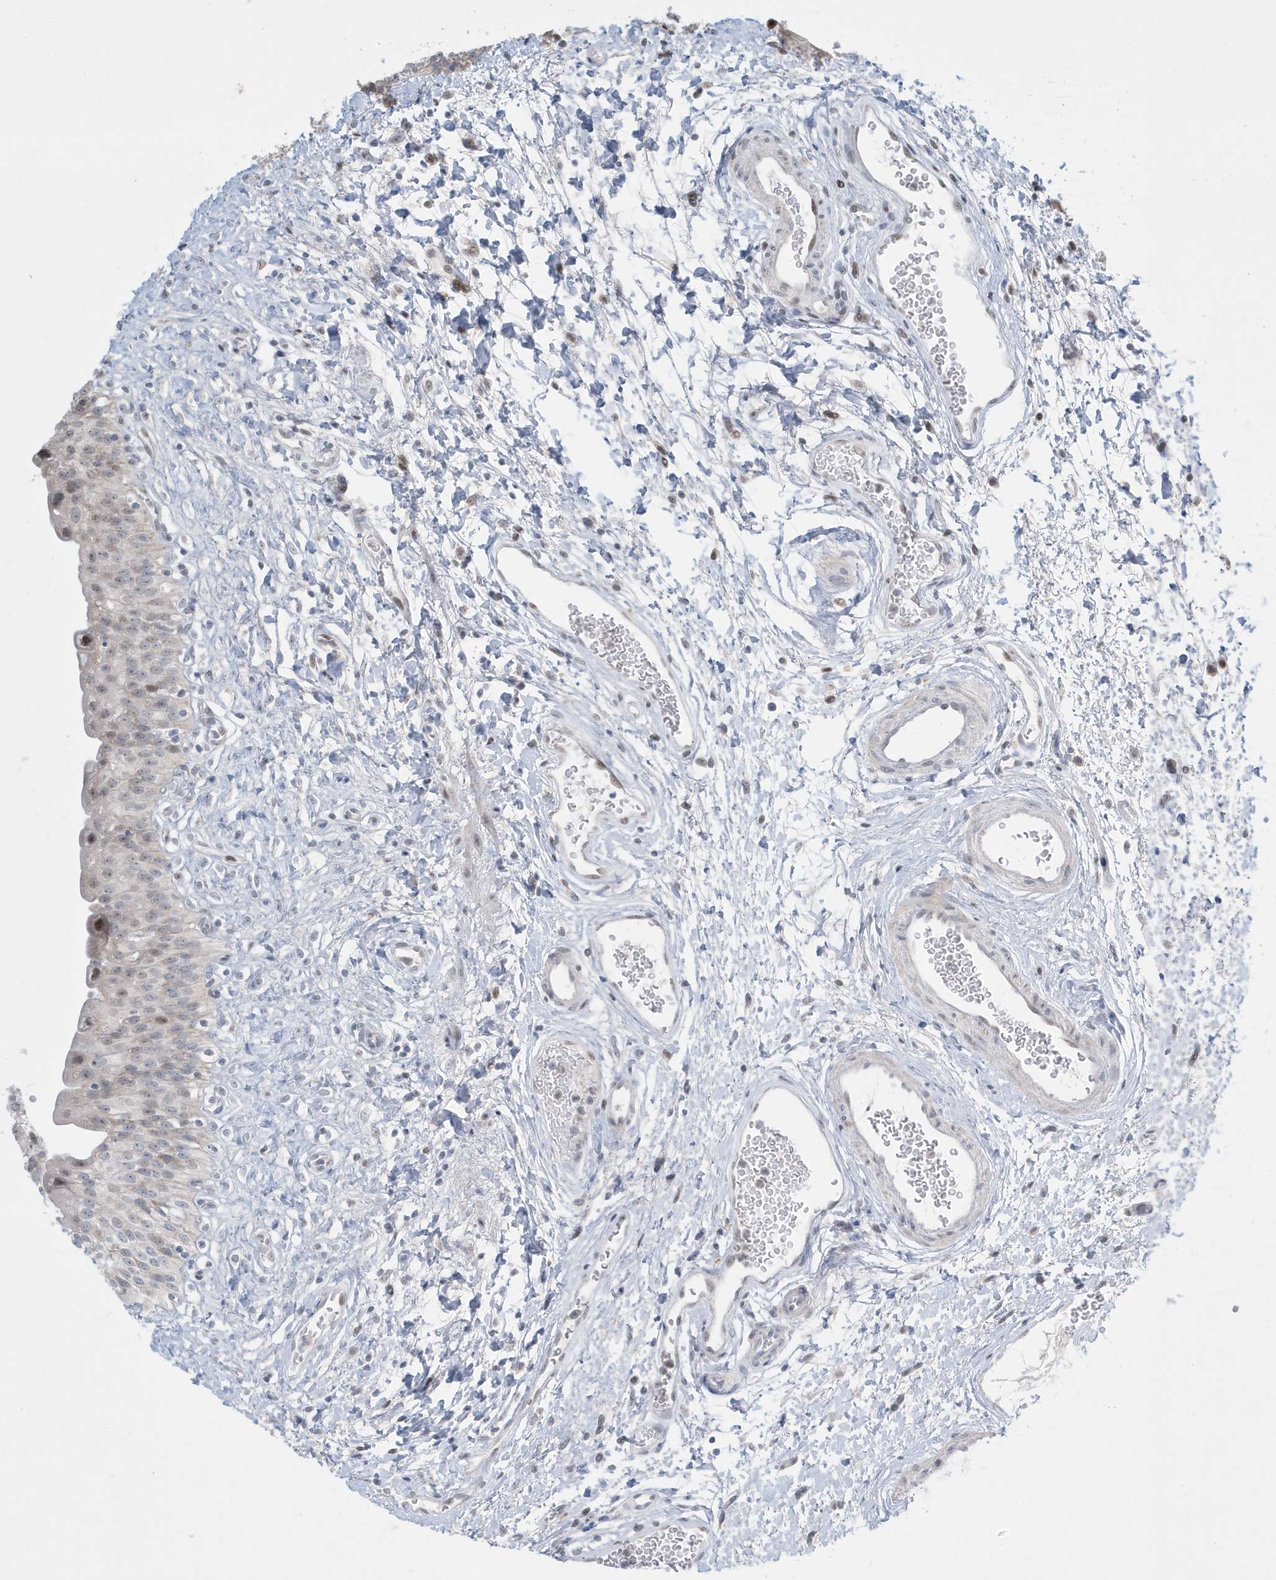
{"staining": {"intensity": "weak", "quantity": "25%-75%", "location": "cytoplasmic/membranous"}, "tissue": "urinary bladder", "cell_type": "Urothelial cells", "image_type": "normal", "snomed": [{"axis": "morphology", "description": "Normal tissue, NOS"}, {"axis": "topography", "description": "Urinary bladder"}], "caption": "Immunohistochemistry (DAB (3,3'-diaminobenzidine)) staining of benign urinary bladder shows weak cytoplasmic/membranous protein expression in approximately 25%-75% of urothelial cells.", "gene": "FNDC1", "patient": {"sex": "male", "age": 51}}